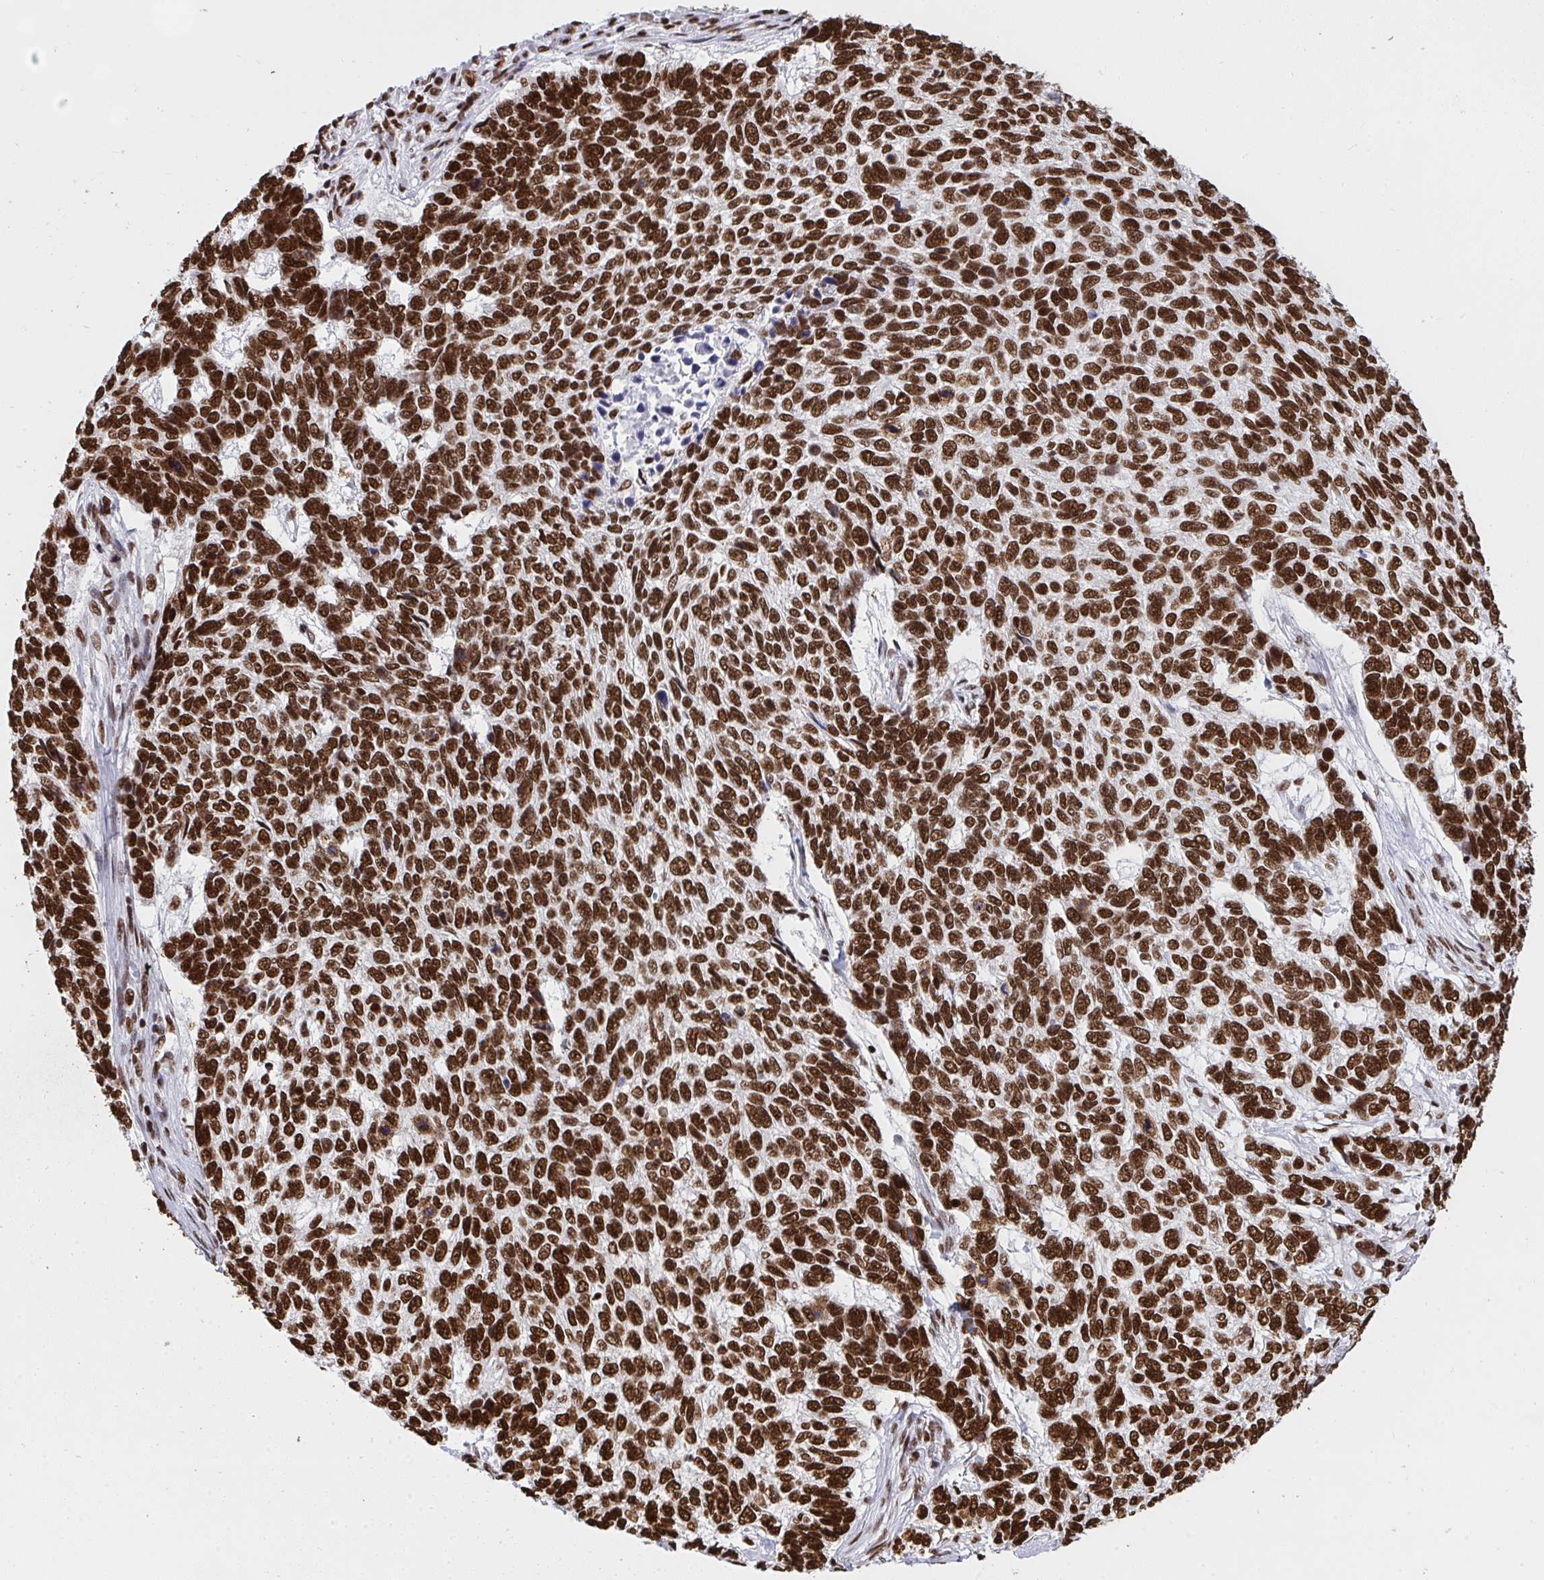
{"staining": {"intensity": "strong", "quantity": ">75%", "location": "nuclear"}, "tissue": "skin cancer", "cell_type": "Tumor cells", "image_type": "cancer", "snomed": [{"axis": "morphology", "description": "Basal cell carcinoma"}, {"axis": "topography", "description": "Skin"}], "caption": "An image of skin cancer (basal cell carcinoma) stained for a protein shows strong nuclear brown staining in tumor cells.", "gene": "HNRNPL", "patient": {"sex": "female", "age": 65}}